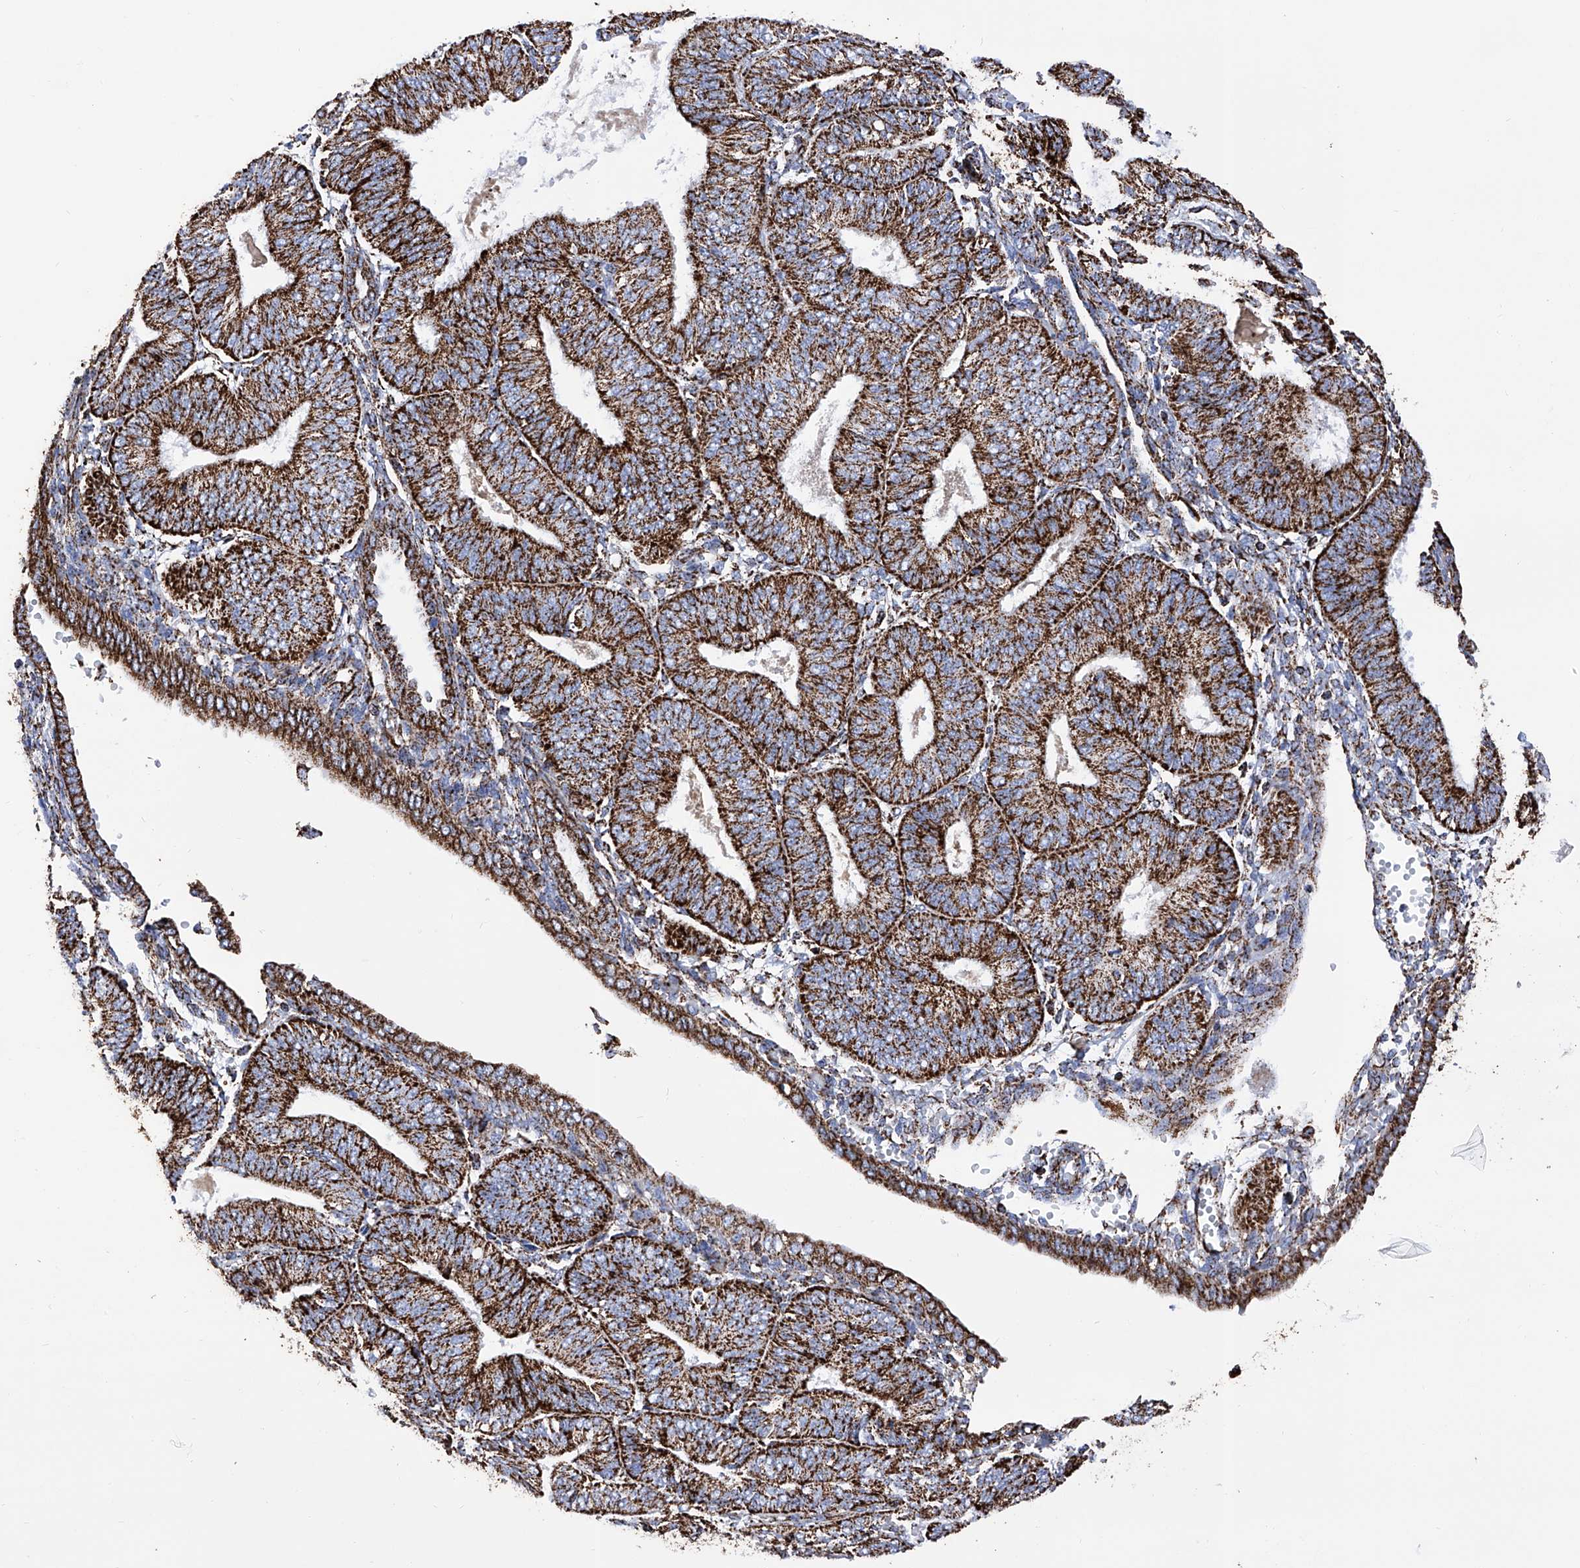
{"staining": {"intensity": "strong", "quantity": ">75%", "location": "cytoplasmic/membranous"}, "tissue": "endometrial cancer", "cell_type": "Tumor cells", "image_type": "cancer", "snomed": [{"axis": "morphology", "description": "Adenocarcinoma, NOS"}, {"axis": "topography", "description": "Endometrium"}], "caption": "Immunohistochemical staining of human adenocarcinoma (endometrial) shows high levels of strong cytoplasmic/membranous protein positivity in about >75% of tumor cells.", "gene": "ATP5PF", "patient": {"sex": "female", "age": 58}}